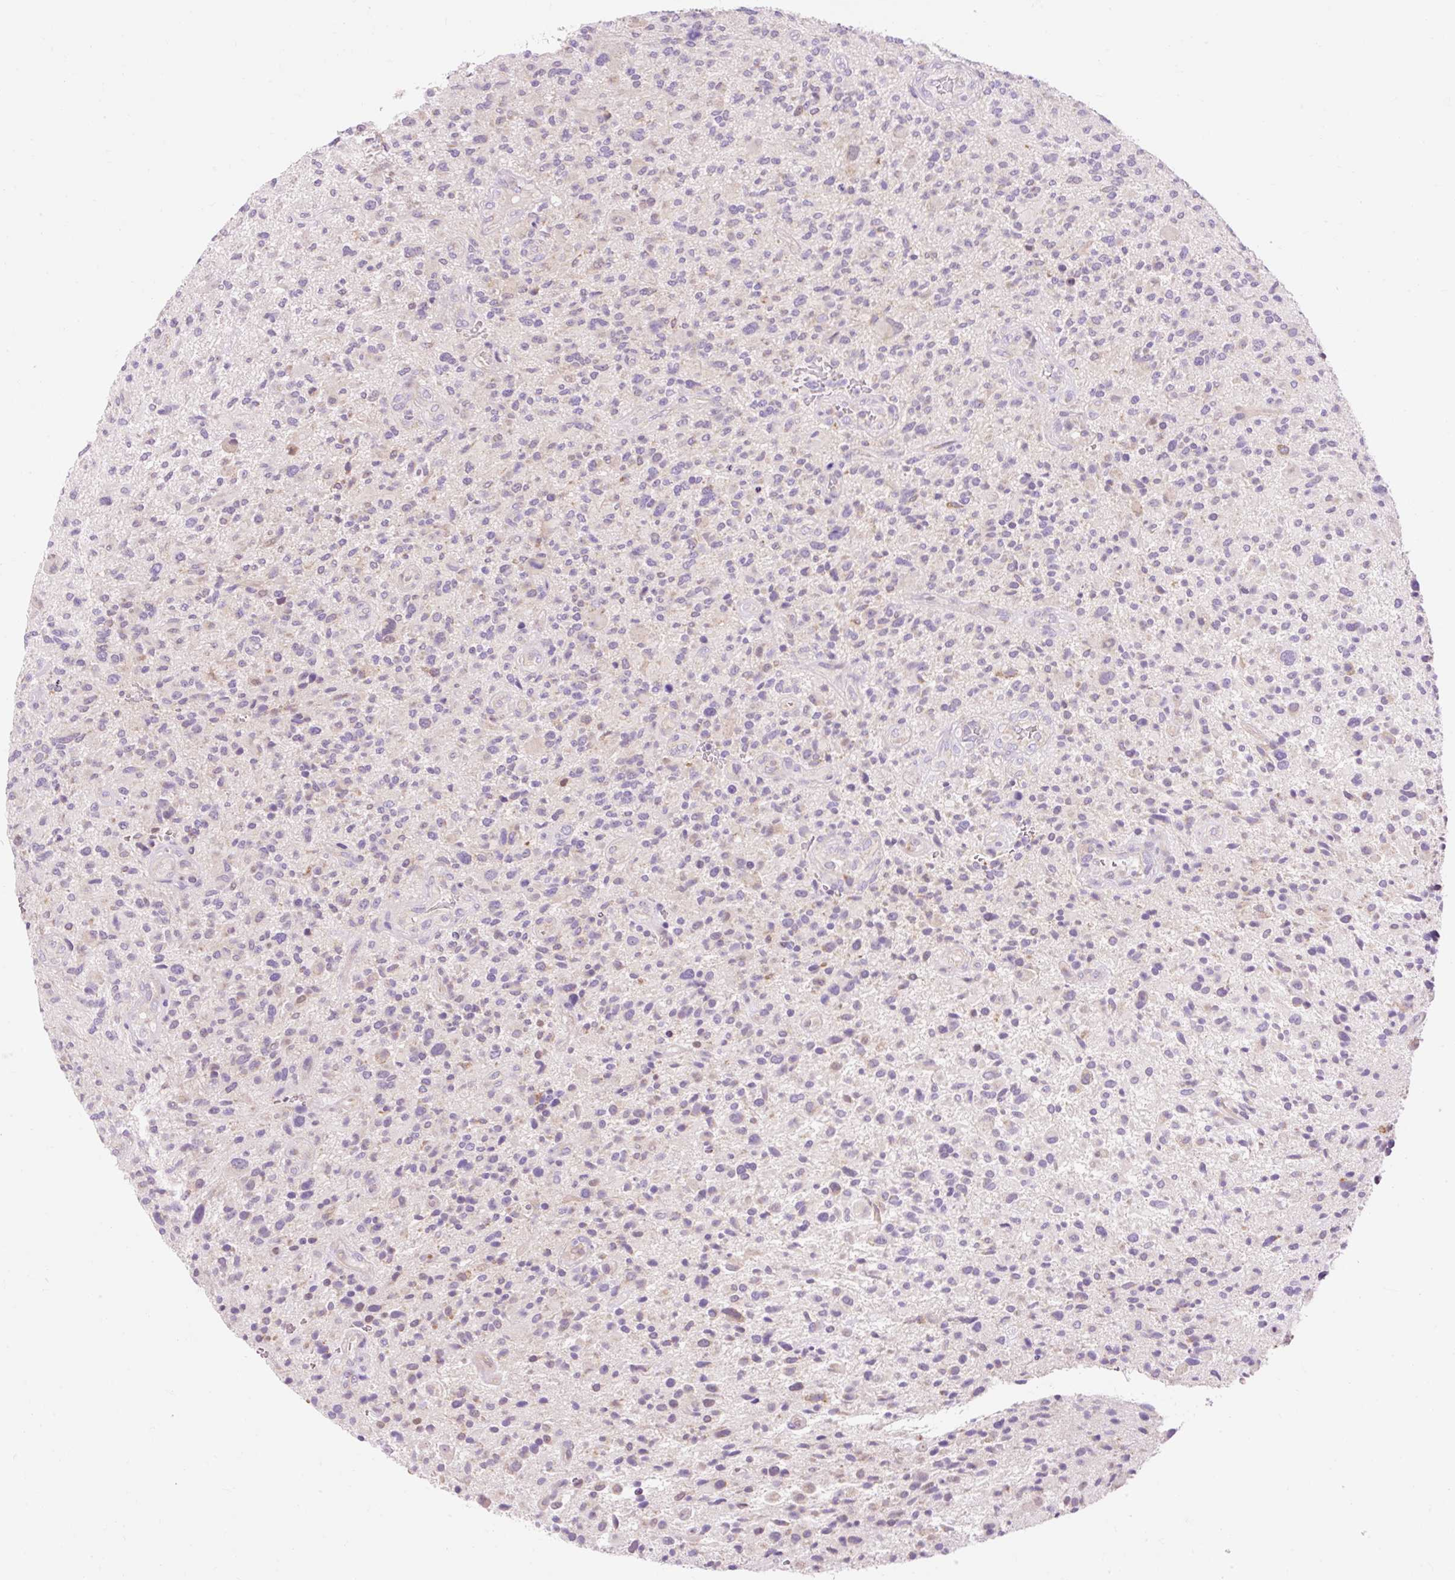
{"staining": {"intensity": "negative", "quantity": "none", "location": "none"}, "tissue": "glioma", "cell_type": "Tumor cells", "image_type": "cancer", "snomed": [{"axis": "morphology", "description": "Glioma, malignant, High grade"}, {"axis": "topography", "description": "Brain"}], "caption": "Image shows no significant protein staining in tumor cells of malignant glioma (high-grade).", "gene": "IMMT", "patient": {"sex": "male", "age": 47}}